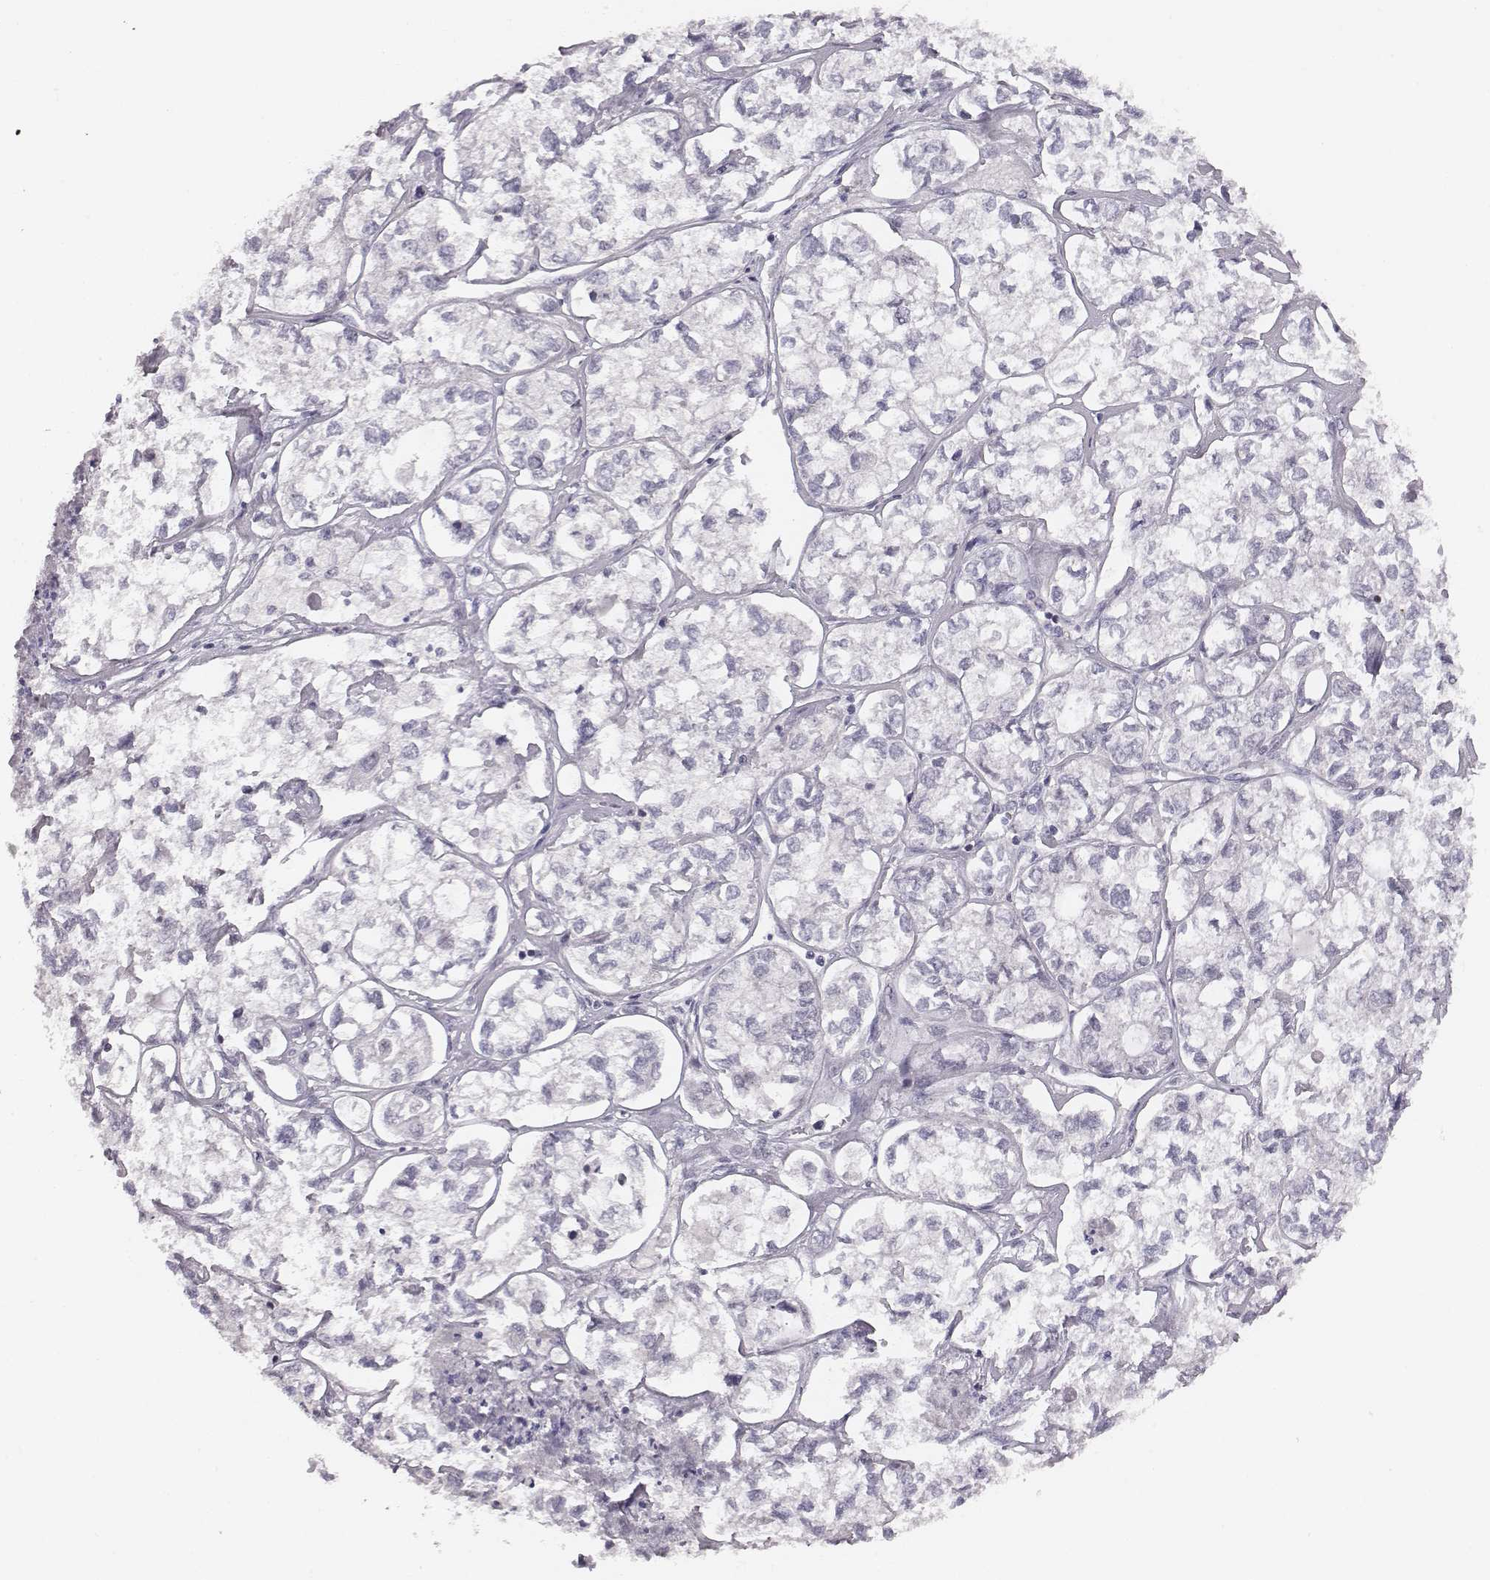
{"staining": {"intensity": "negative", "quantity": "none", "location": "none"}, "tissue": "ovarian cancer", "cell_type": "Tumor cells", "image_type": "cancer", "snomed": [{"axis": "morphology", "description": "Carcinoma, endometroid"}, {"axis": "topography", "description": "Ovary"}], "caption": "Immunohistochemistry (IHC) histopathology image of neoplastic tissue: human ovarian cancer (endometroid carcinoma) stained with DAB exhibits no significant protein positivity in tumor cells.", "gene": "NIFK", "patient": {"sex": "female", "age": 64}}